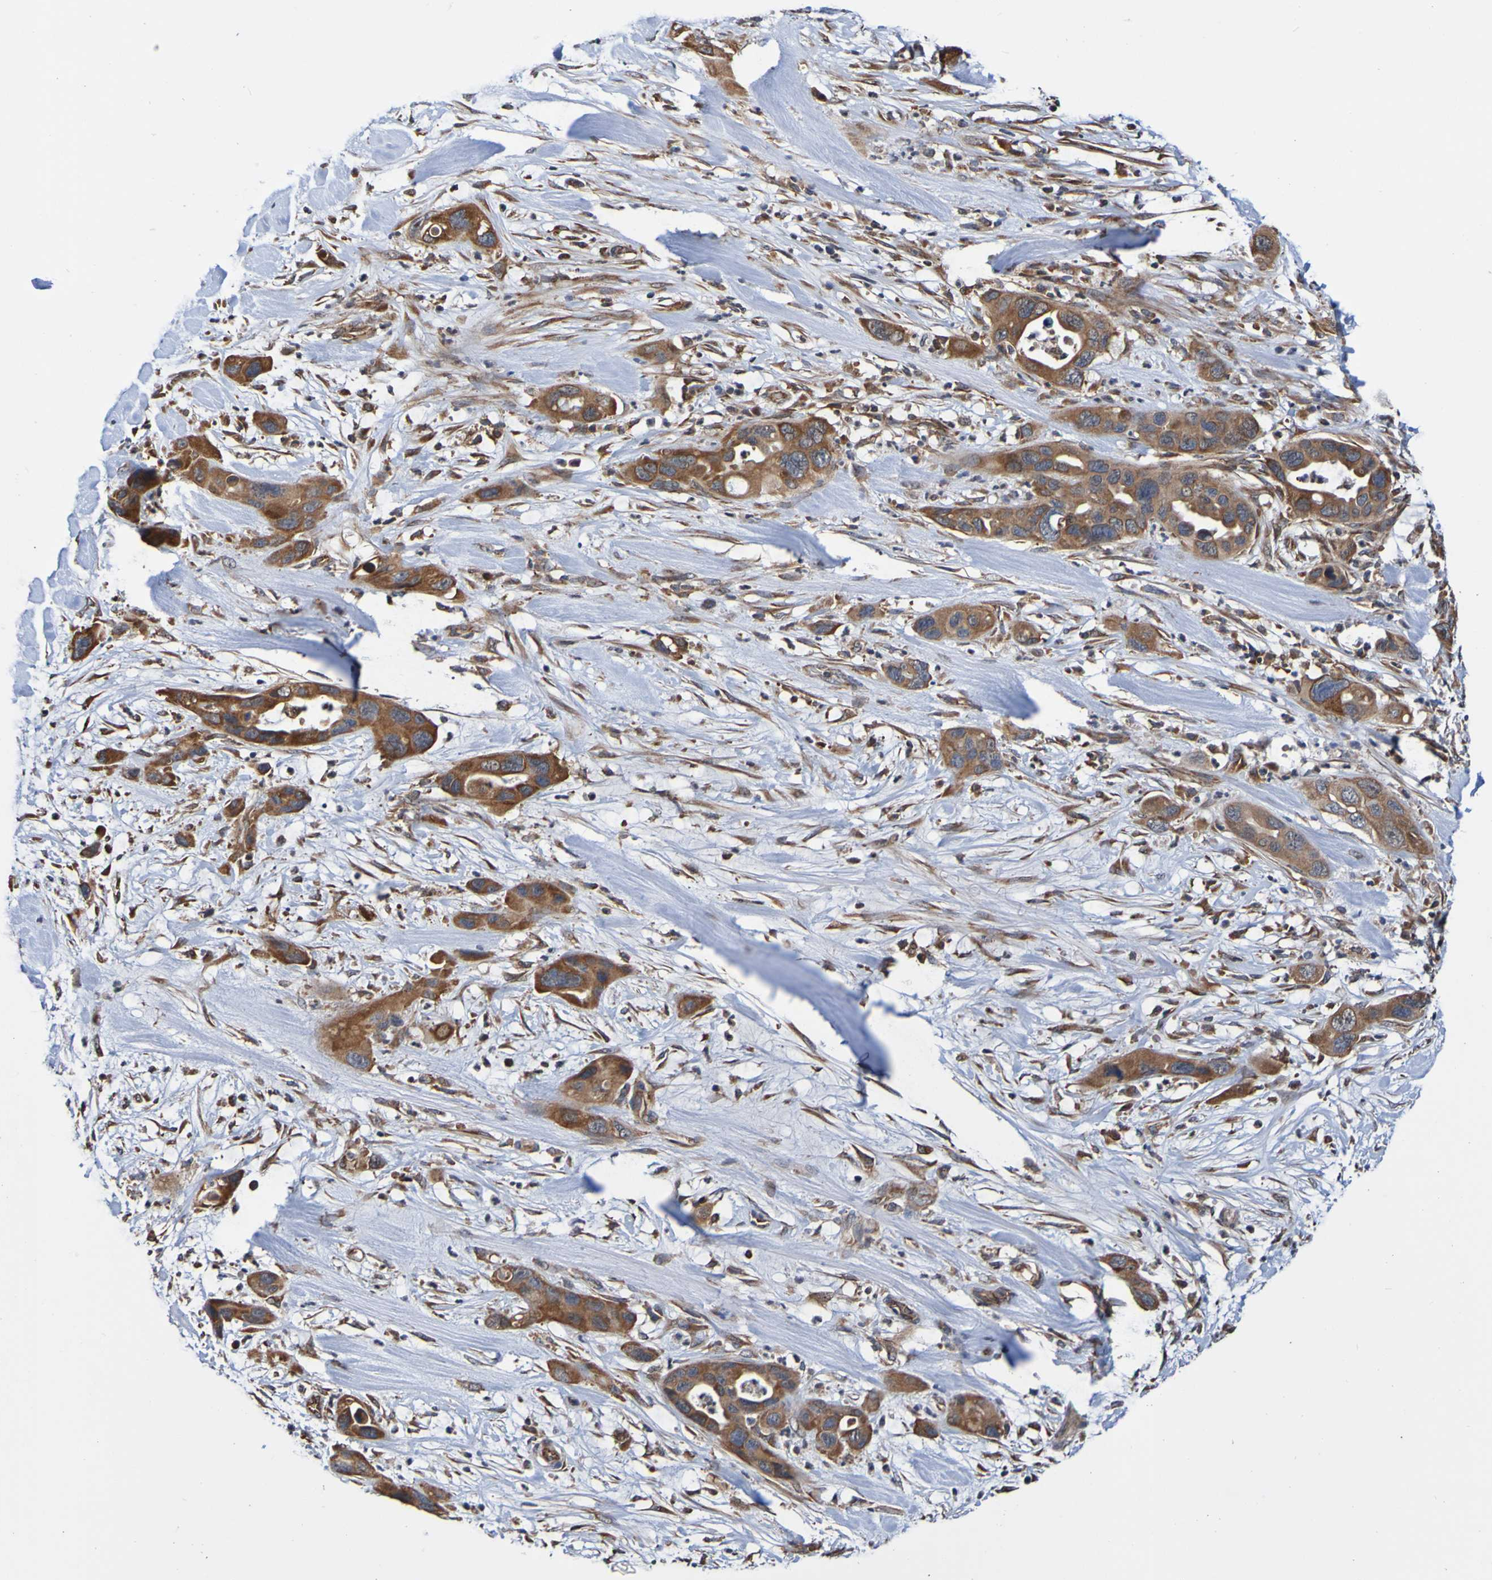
{"staining": {"intensity": "strong", "quantity": ">75%", "location": "cytoplasmic/membranous"}, "tissue": "pancreatic cancer", "cell_type": "Tumor cells", "image_type": "cancer", "snomed": [{"axis": "morphology", "description": "Adenocarcinoma, NOS"}, {"axis": "topography", "description": "Pancreas"}], "caption": "There is high levels of strong cytoplasmic/membranous staining in tumor cells of pancreatic adenocarcinoma, as demonstrated by immunohistochemical staining (brown color).", "gene": "AXIN1", "patient": {"sex": "female", "age": 71}}